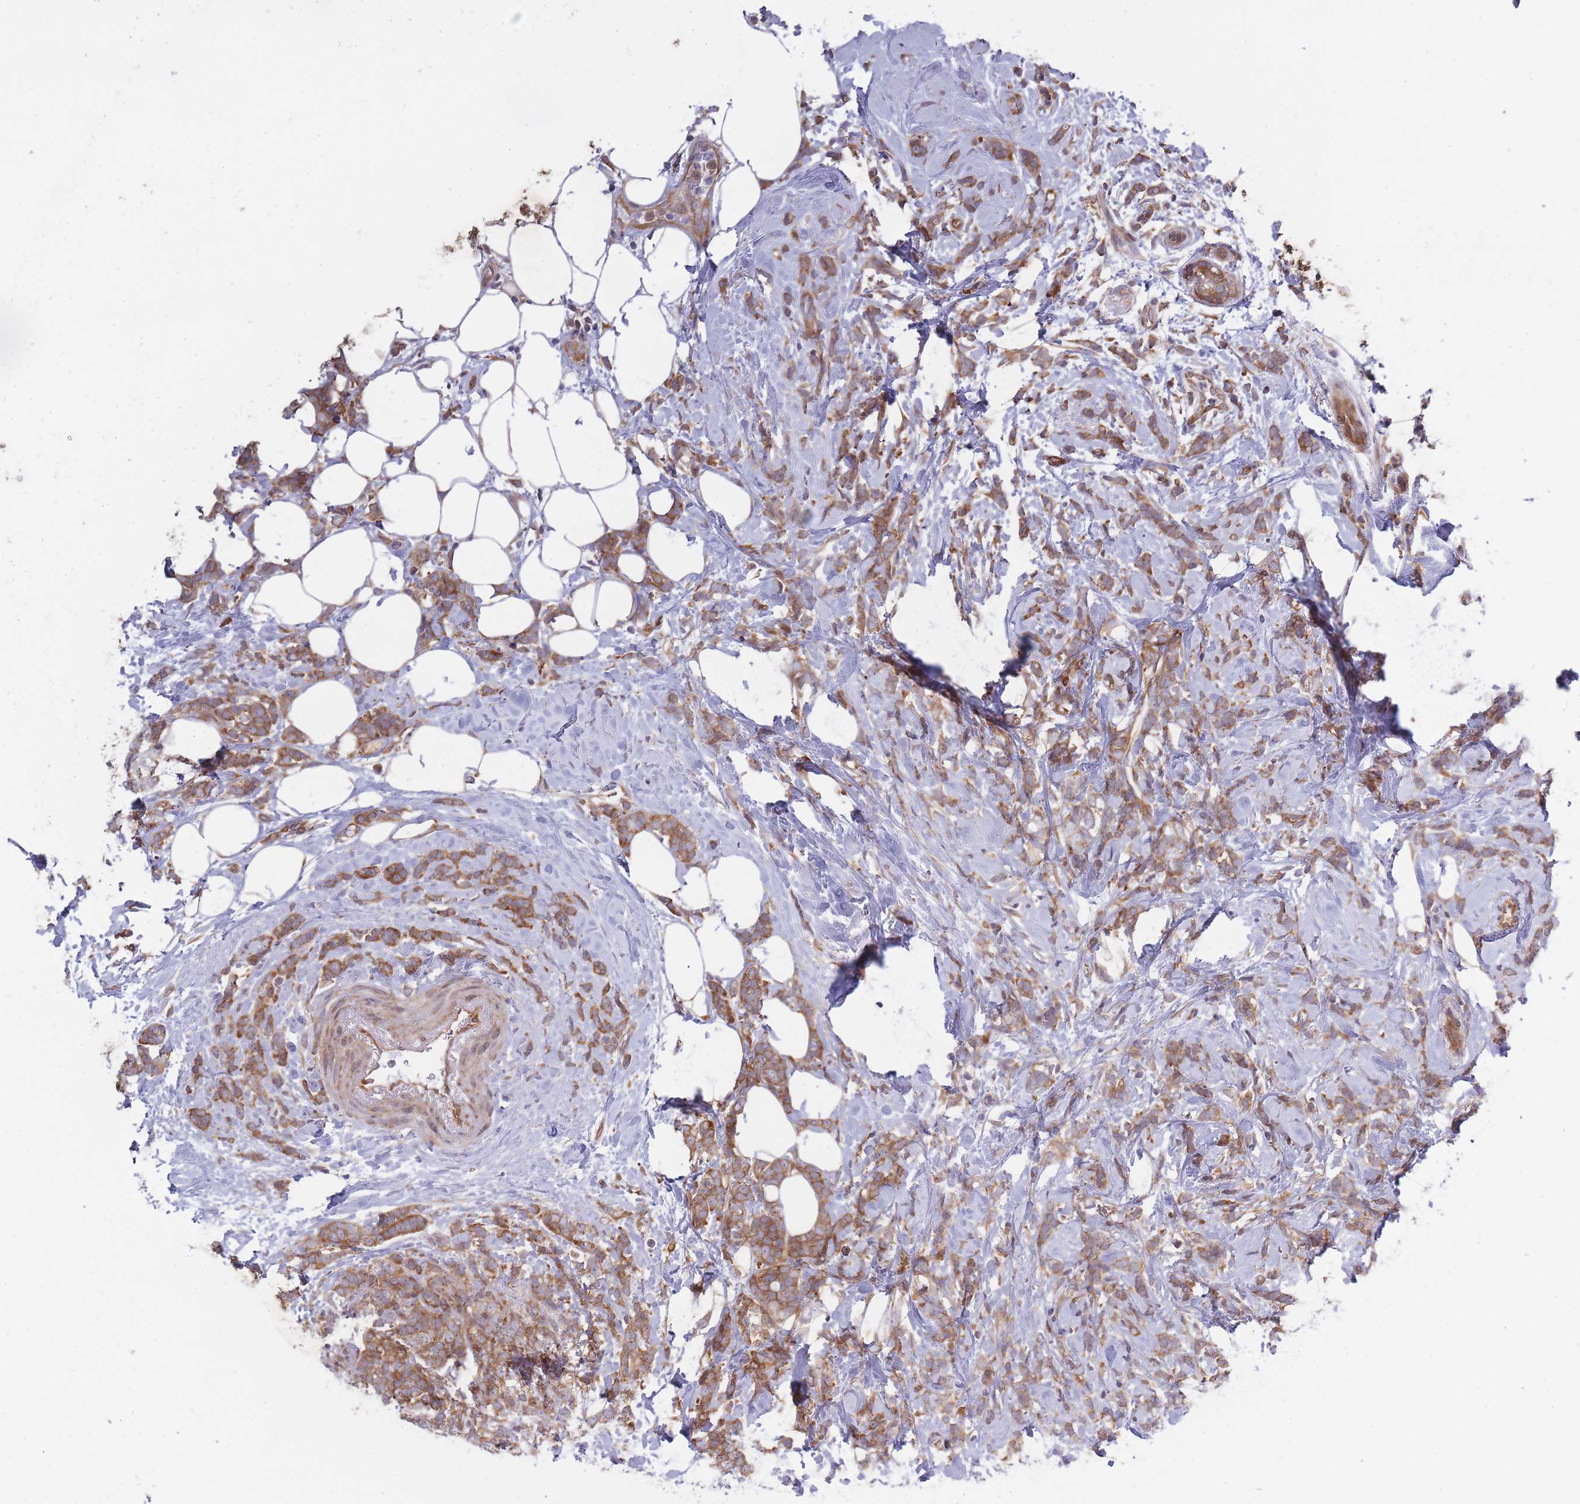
{"staining": {"intensity": "moderate", "quantity": ">75%", "location": "cytoplasmic/membranous"}, "tissue": "breast cancer", "cell_type": "Tumor cells", "image_type": "cancer", "snomed": [{"axis": "morphology", "description": "Lobular carcinoma"}, {"axis": "topography", "description": "Breast"}], "caption": "A brown stain highlights moderate cytoplasmic/membranous staining of a protein in human lobular carcinoma (breast) tumor cells. The staining was performed using DAB to visualize the protein expression in brown, while the nuclei were stained in blue with hematoxylin (Magnification: 20x).", "gene": "CCDC124", "patient": {"sex": "female", "age": 58}}